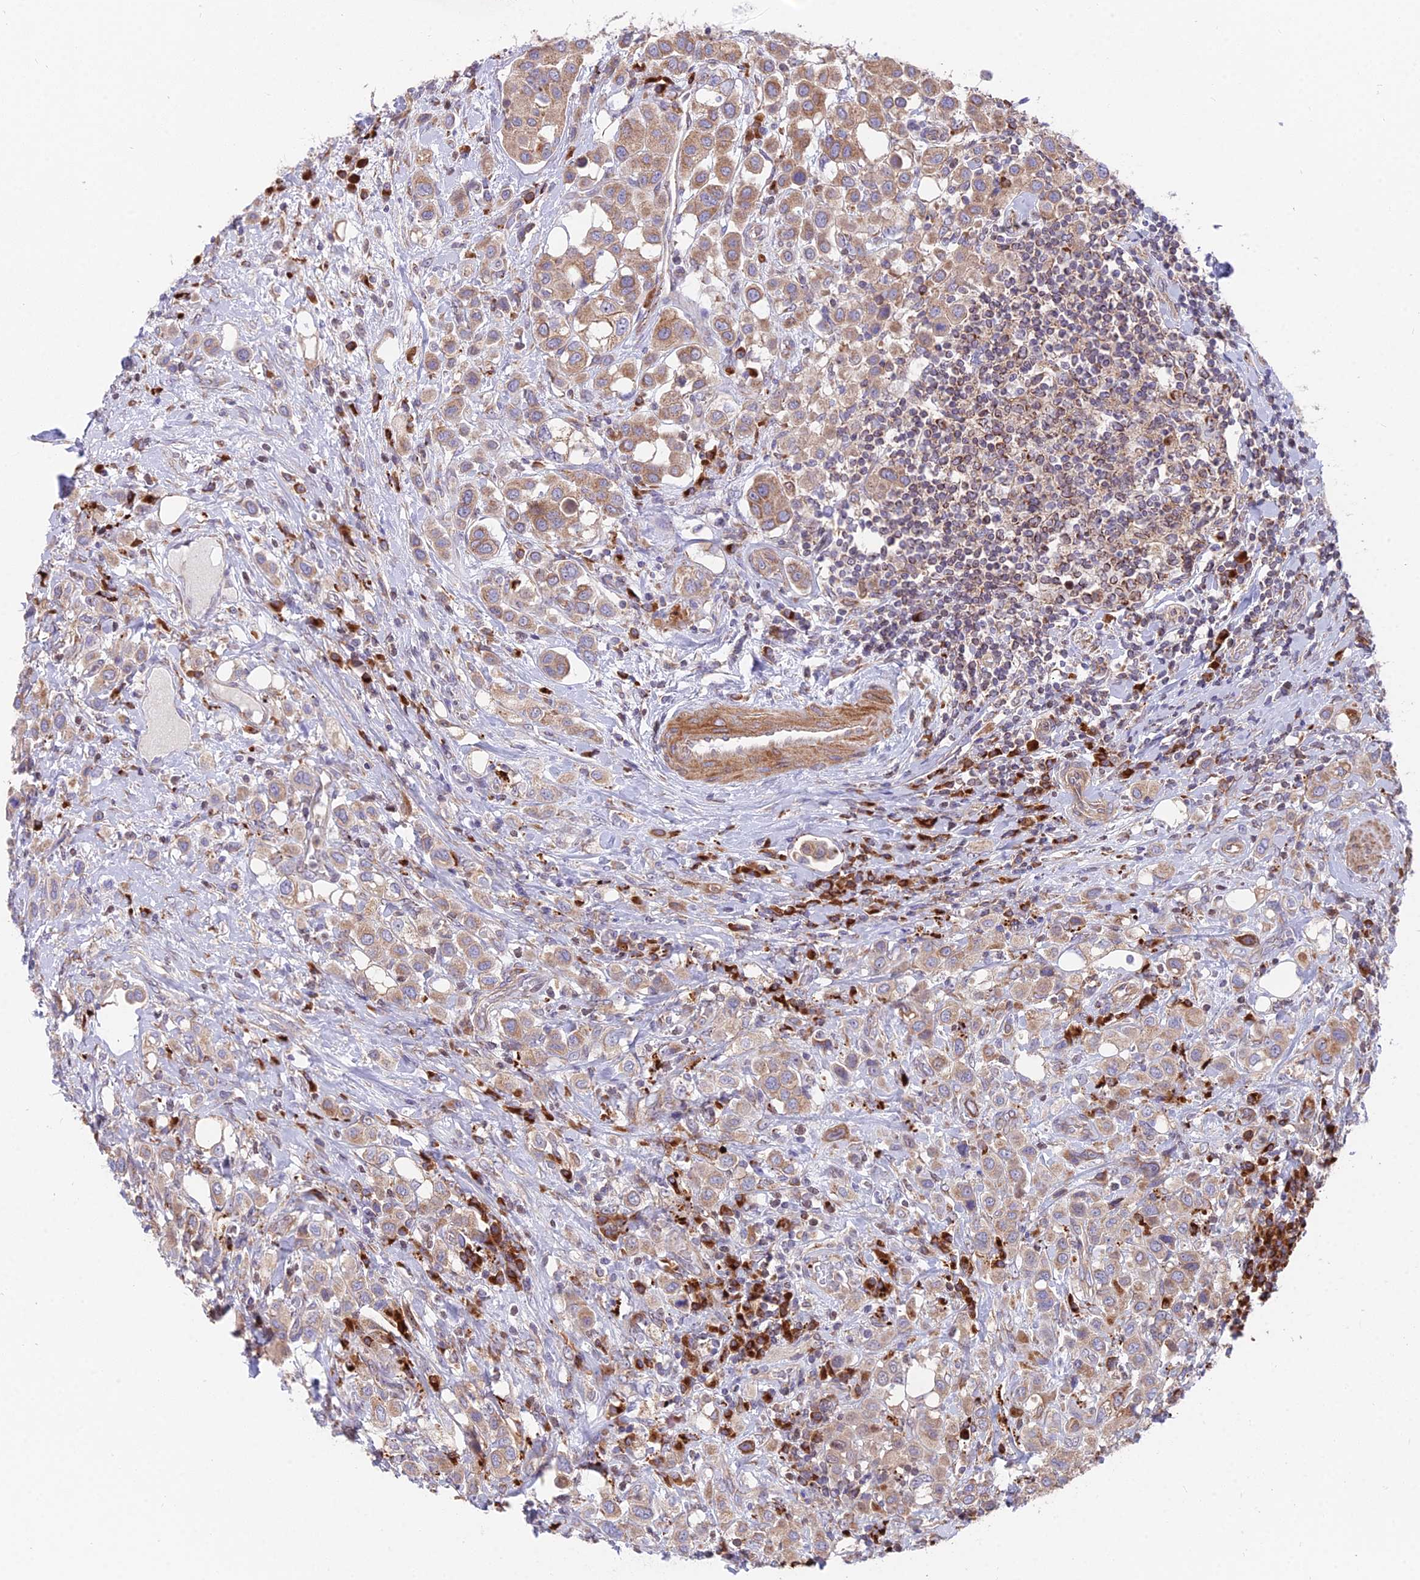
{"staining": {"intensity": "moderate", "quantity": ">75%", "location": "cytoplasmic/membranous"}, "tissue": "urothelial cancer", "cell_type": "Tumor cells", "image_type": "cancer", "snomed": [{"axis": "morphology", "description": "Urothelial carcinoma, High grade"}, {"axis": "topography", "description": "Urinary bladder"}], "caption": "Protein staining of urothelial cancer tissue exhibits moderate cytoplasmic/membranous staining in about >75% of tumor cells. (brown staining indicates protein expression, while blue staining denotes nuclei).", "gene": "TBC1D20", "patient": {"sex": "male", "age": 50}}